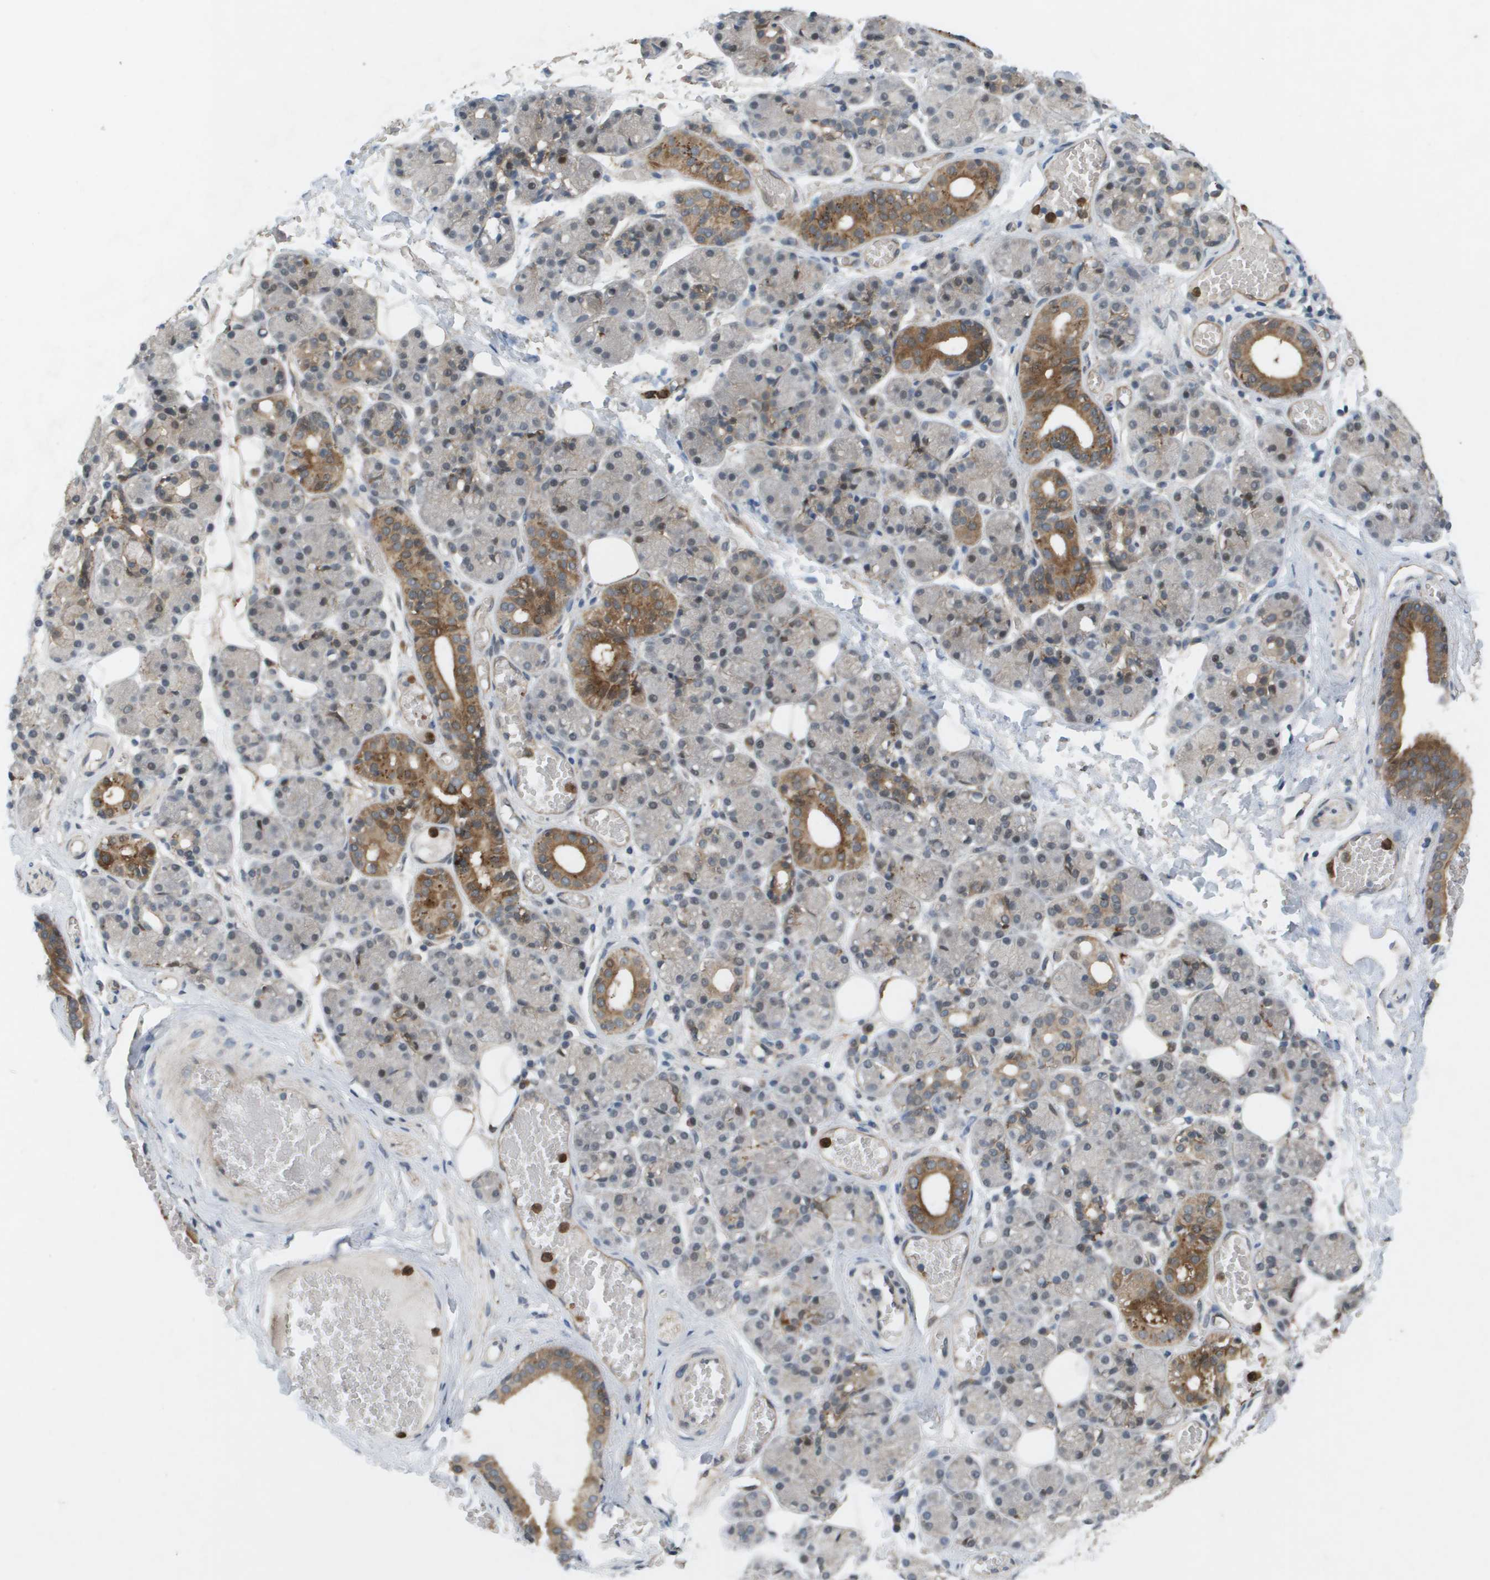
{"staining": {"intensity": "moderate", "quantity": "25%-75%", "location": "cytoplasmic/membranous"}, "tissue": "salivary gland", "cell_type": "Glandular cells", "image_type": "normal", "snomed": [{"axis": "morphology", "description": "Normal tissue, NOS"}, {"axis": "topography", "description": "Salivary gland"}], "caption": "Immunohistochemical staining of unremarkable human salivary gland shows moderate cytoplasmic/membranous protein staining in approximately 25%-75% of glandular cells.", "gene": "PALD1", "patient": {"sex": "male", "age": 63}}